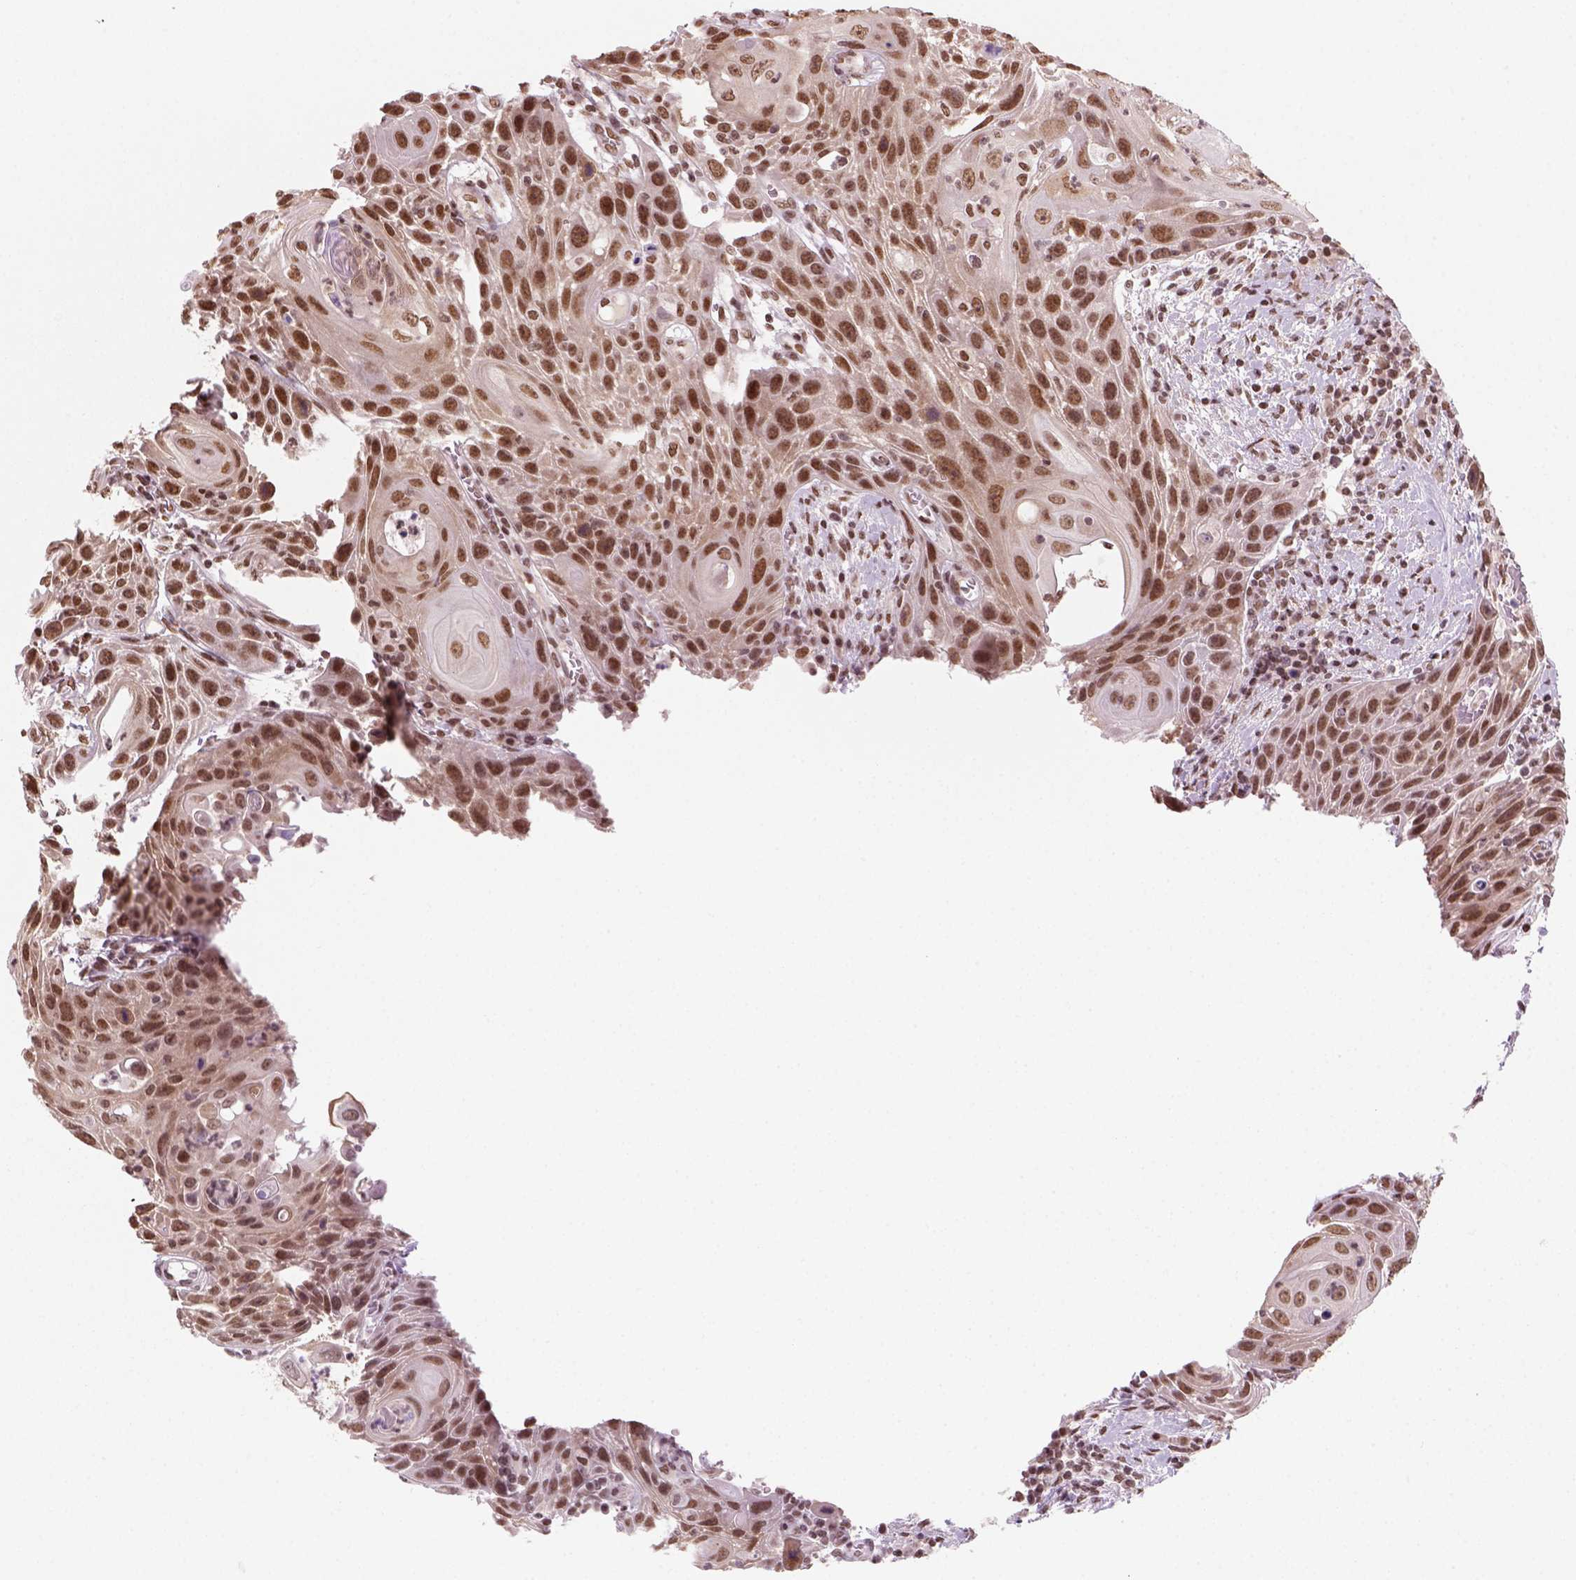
{"staining": {"intensity": "moderate", "quantity": ">75%", "location": "nuclear"}, "tissue": "head and neck cancer", "cell_type": "Tumor cells", "image_type": "cancer", "snomed": [{"axis": "morphology", "description": "Squamous cell carcinoma, NOS"}, {"axis": "topography", "description": "Head-Neck"}], "caption": "Head and neck squamous cell carcinoma tissue shows moderate nuclear positivity in about >75% of tumor cells, visualized by immunohistochemistry. (DAB (3,3'-diaminobenzidine) IHC, brown staining for protein, blue staining for nuclei).", "gene": "GOT1", "patient": {"sex": "male", "age": 69}}